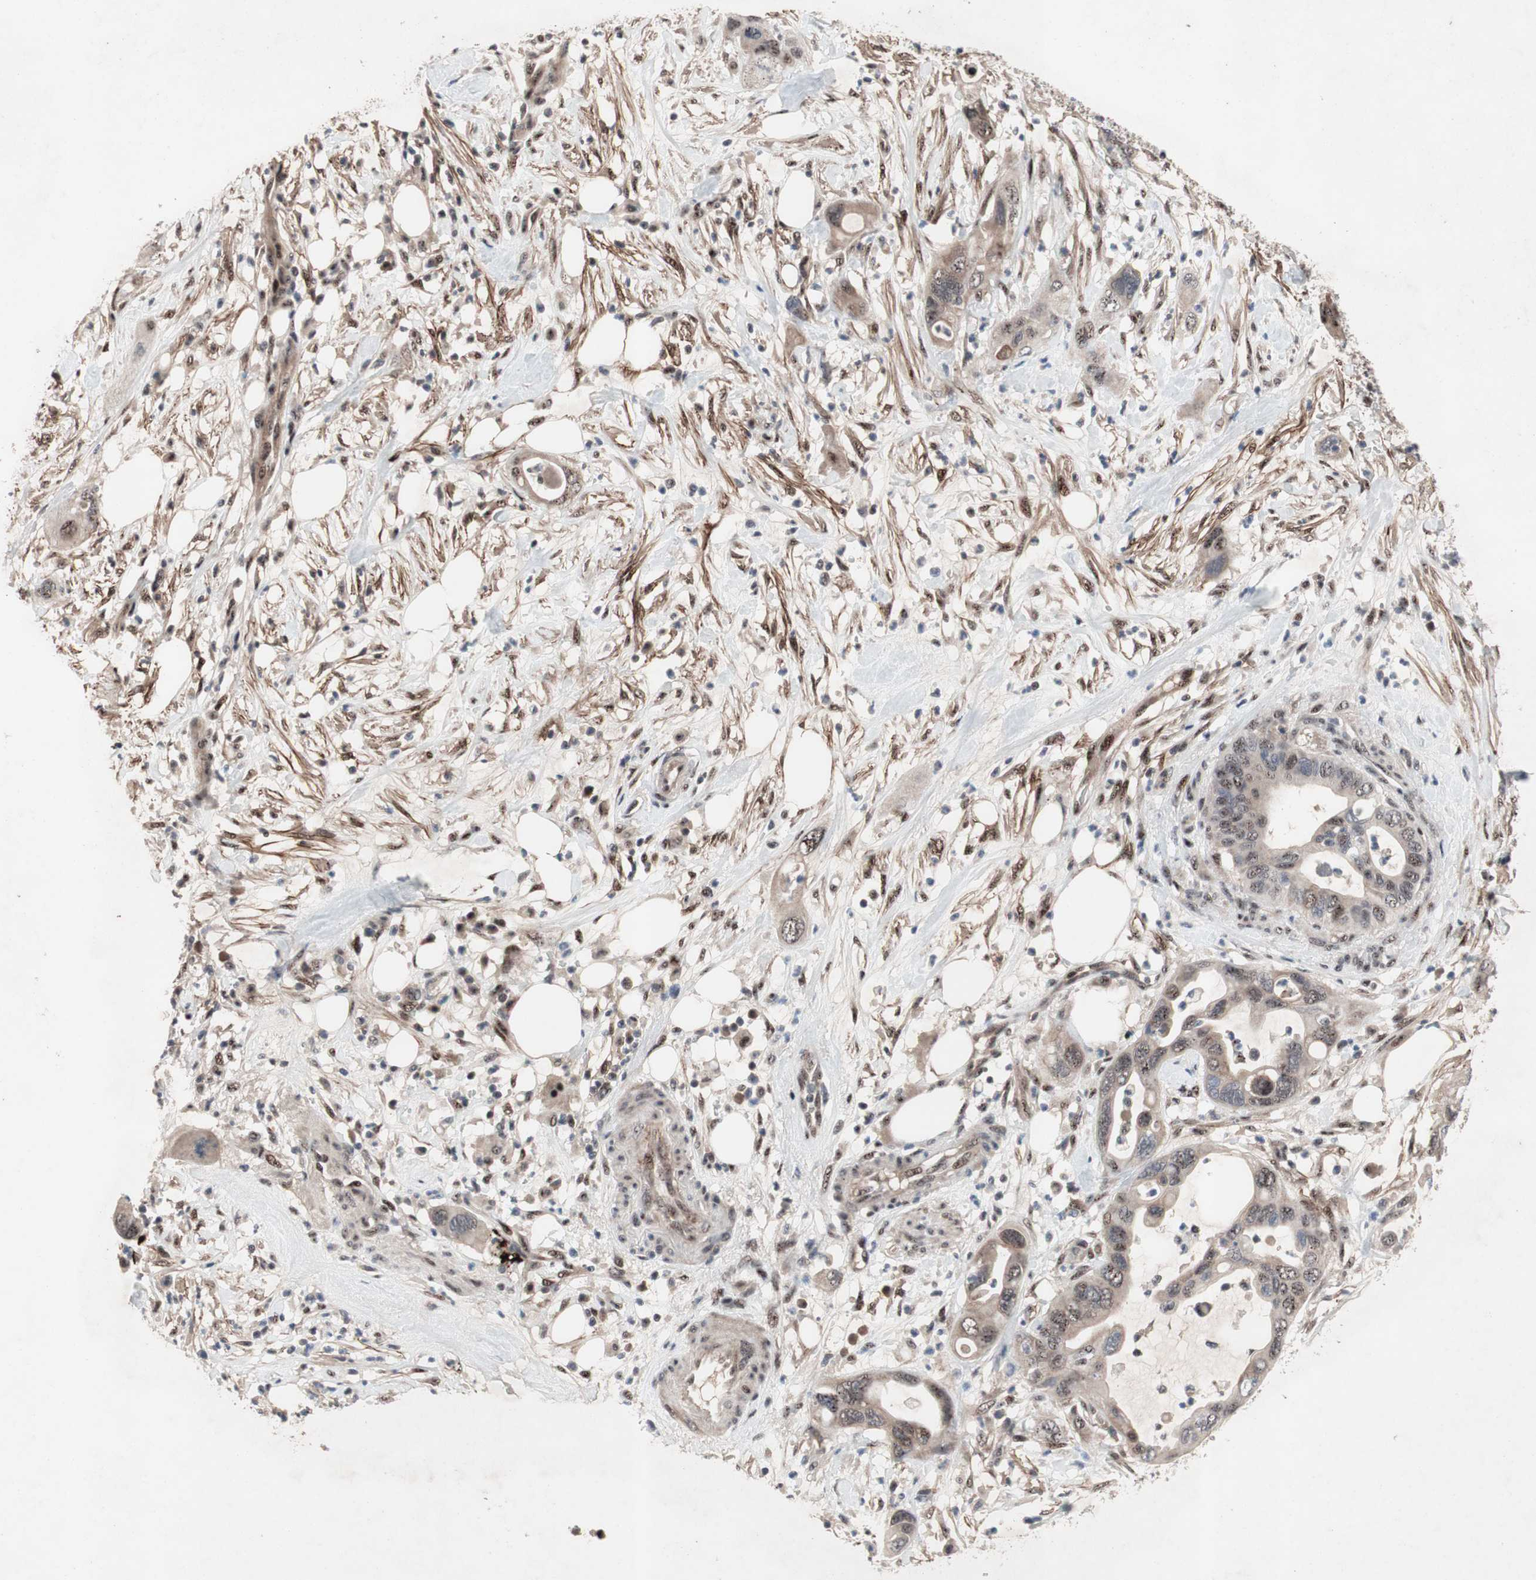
{"staining": {"intensity": "weak", "quantity": "25%-75%", "location": "cytoplasmic/membranous,nuclear"}, "tissue": "pancreatic cancer", "cell_type": "Tumor cells", "image_type": "cancer", "snomed": [{"axis": "morphology", "description": "Adenocarcinoma, NOS"}, {"axis": "topography", "description": "Pancreas"}], "caption": "High-magnification brightfield microscopy of pancreatic adenocarcinoma stained with DAB (3,3'-diaminobenzidine) (brown) and counterstained with hematoxylin (blue). tumor cells exhibit weak cytoplasmic/membranous and nuclear staining is seen in about25%-75% of cells.", "gene": "SOX7", "patient": {"sex": "female", "age": 71}}